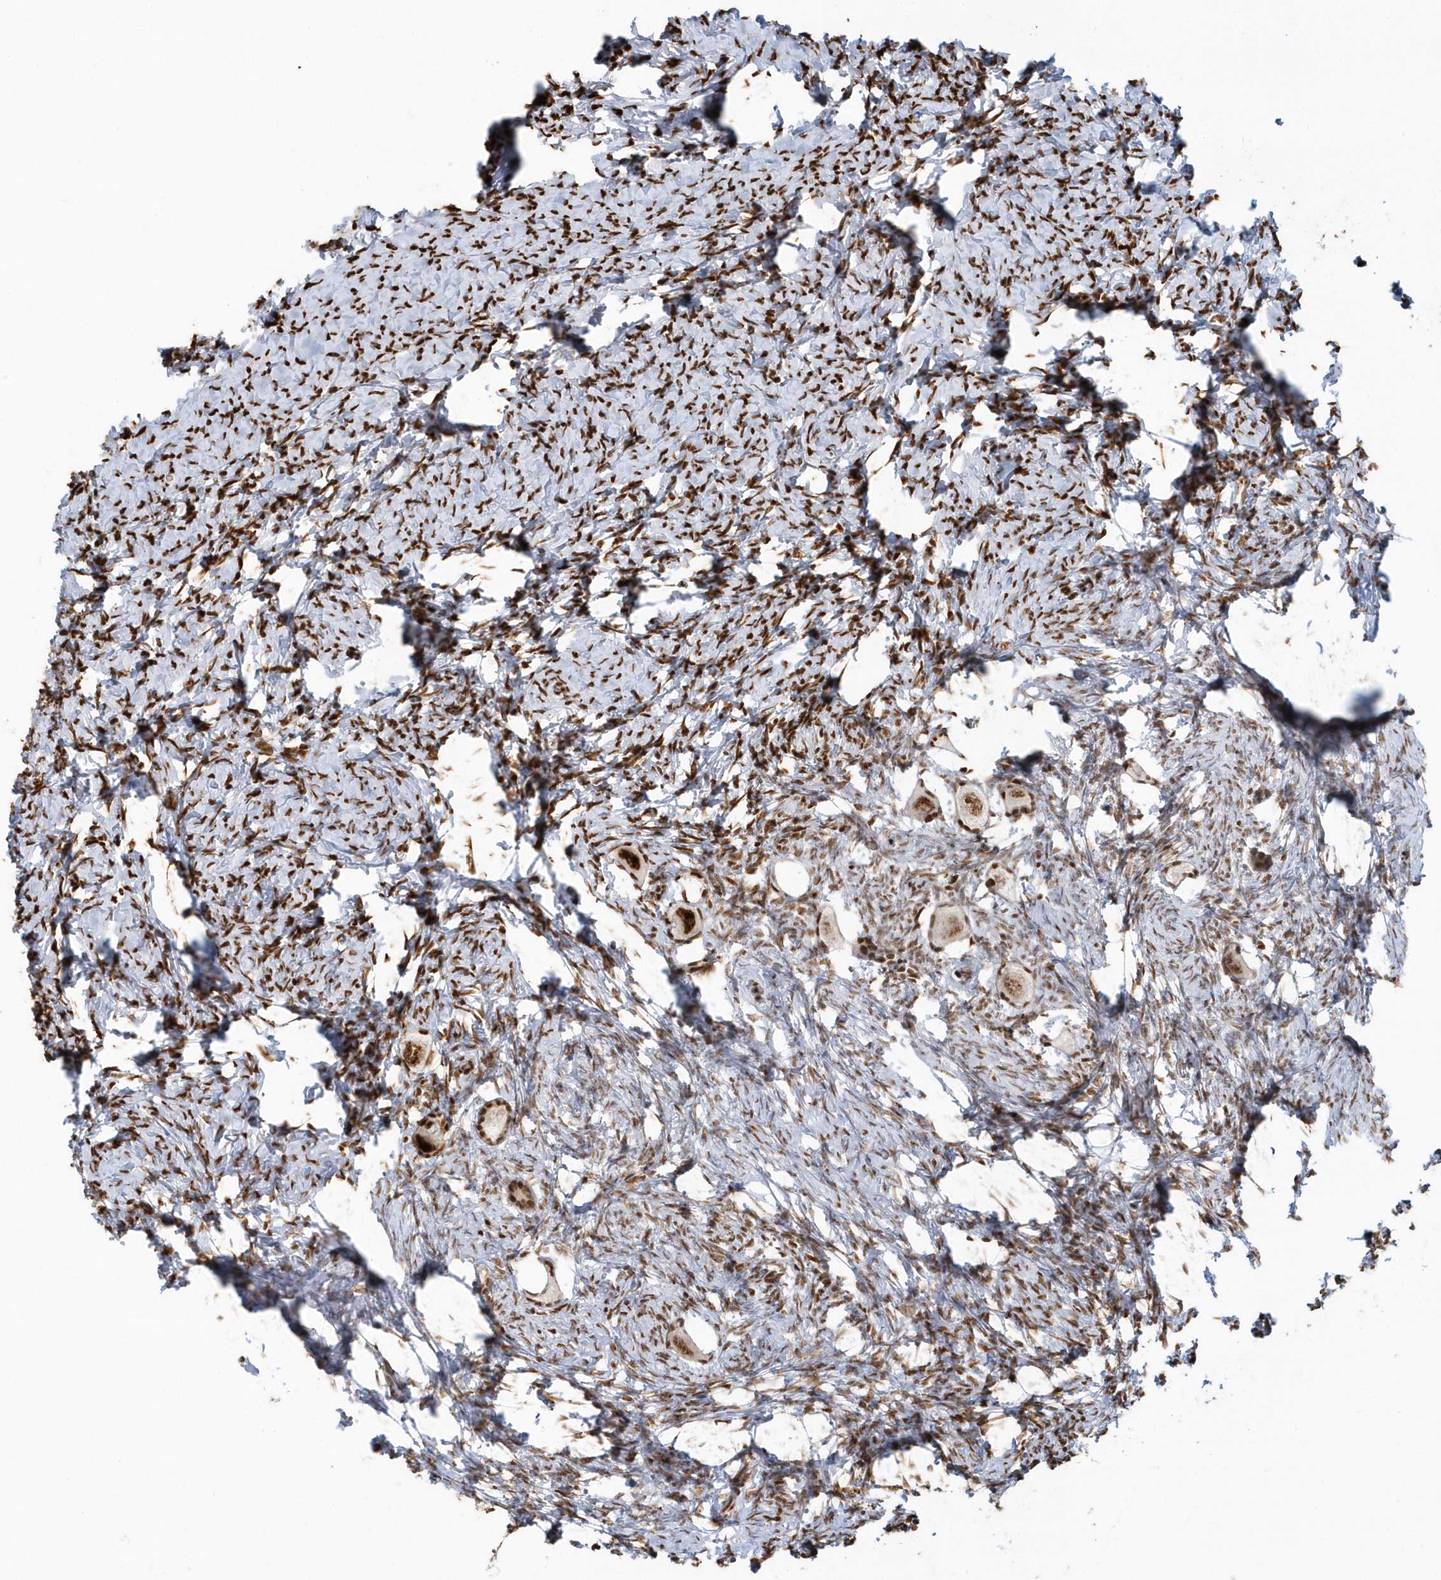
{"staining": {"intensity": "strong", "quantity": ">75%", "location": "nuclear"}, "tissue": "ovary", "cell_type": "Follicle cells", "image_type": "normal", "snomed": [{"axis": "morphology", "description": "Normal tissue, NOS"}, {"axis": "topography", "description": "Ovary"}], "caption": "Follicle cells demonstrate high levels of strong nuclear positivity in approximately >75% of cells in normal human ovary.", "gene": "SUMO2", "patient": {"sex": "female", "age": 27}}